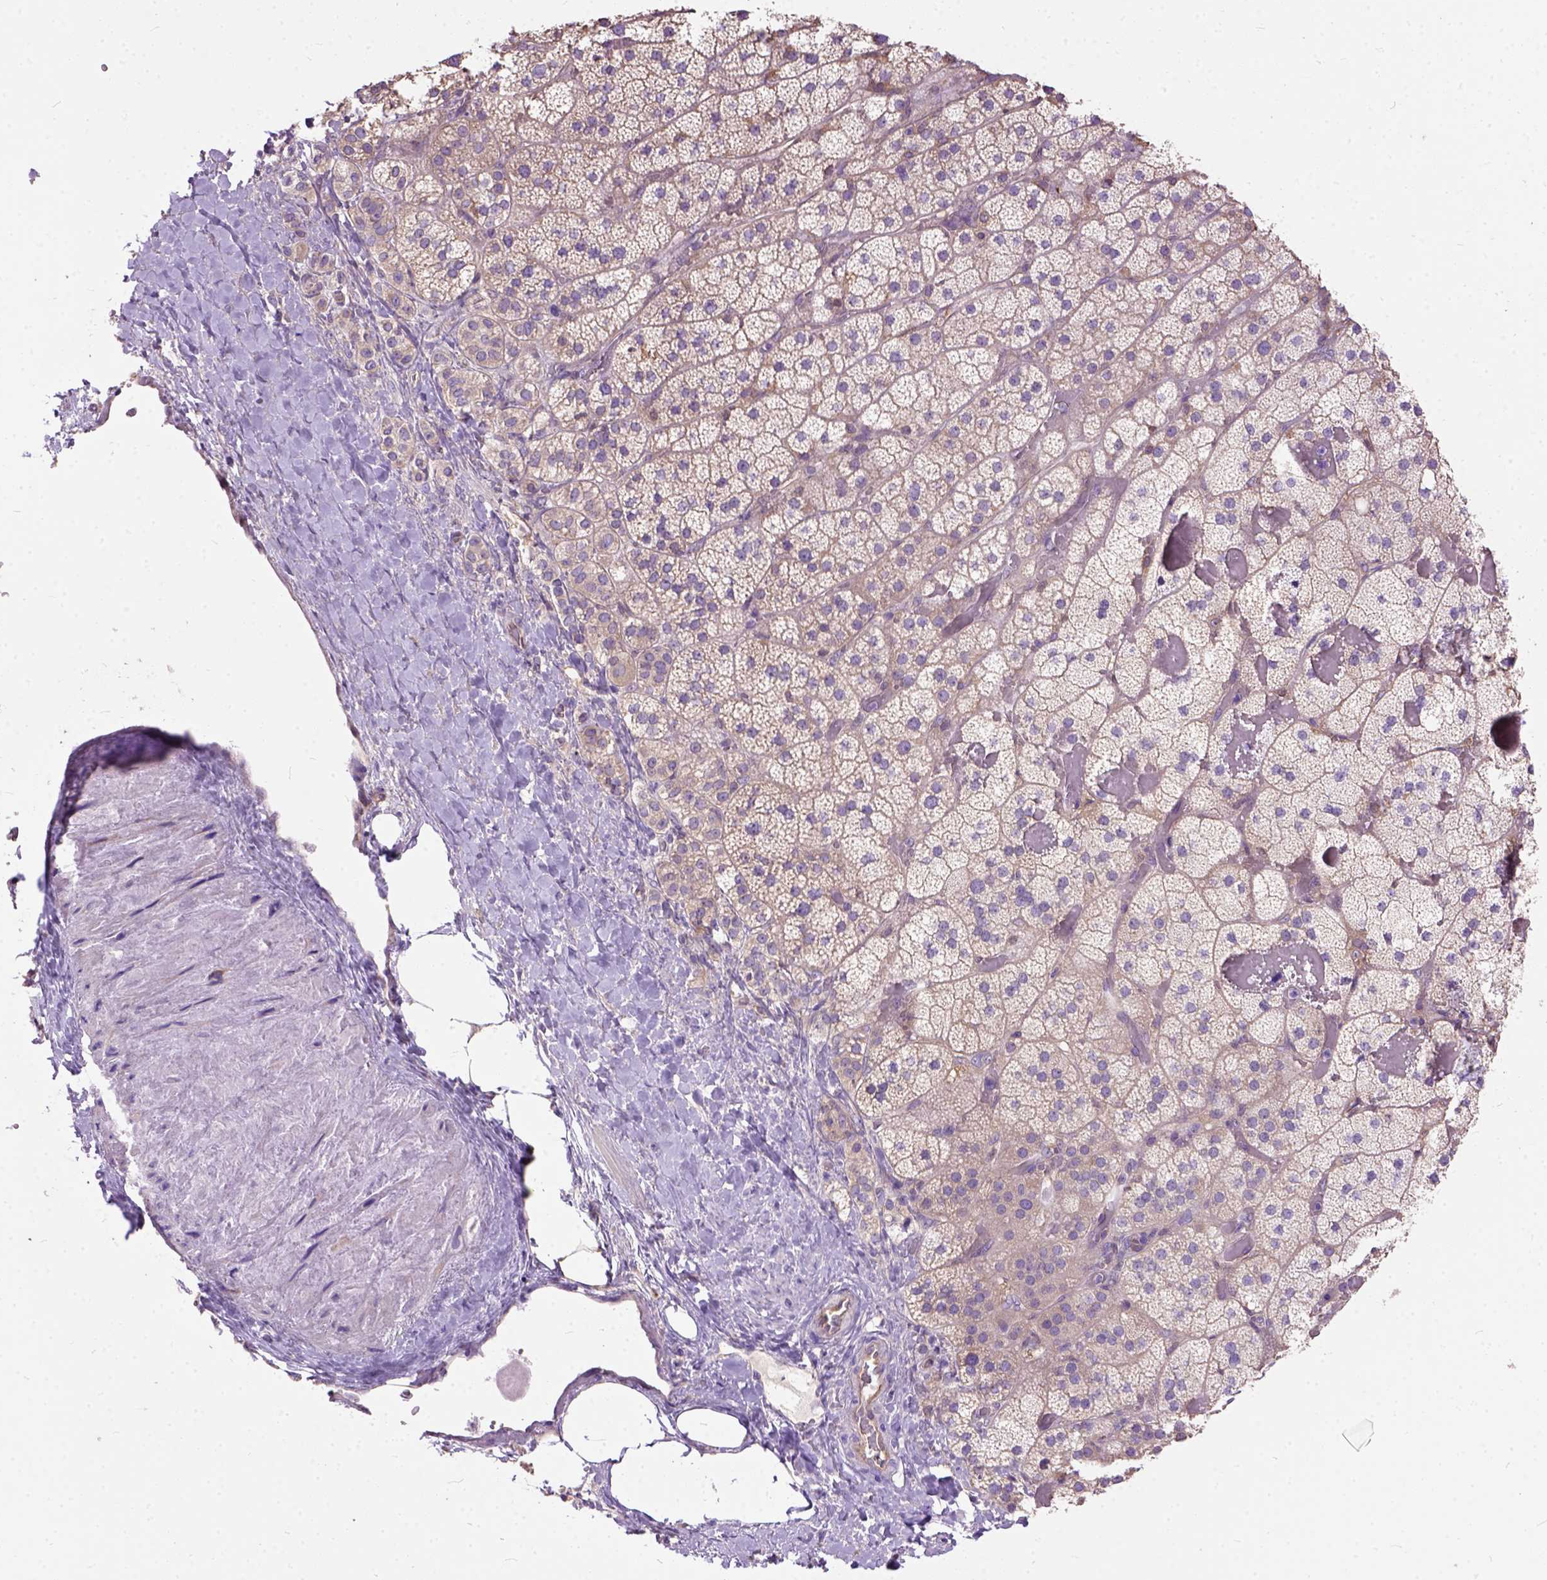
{"staining": {"intensity": "weak", "quantity": ">75%", "location": "cytoplasmic/membranous"}, "tissue": "adrenal gland", "cell_type": "Glandular cells", "image_type": "normal", "snomed": [{"axis": "morphology", "description": "Normal tissue, NOS"}, {"axis": "topography", "description": "Adrenal gland"}], "caption": "This is a histology image of immunohistochemistry (IHC) staining of normal adrenal gland, which shows weak staining in the cytoplasmic/membranous of glandular cells.", "gene": "SEMA4F", "patient": {"sex": "male", "age": 57}}